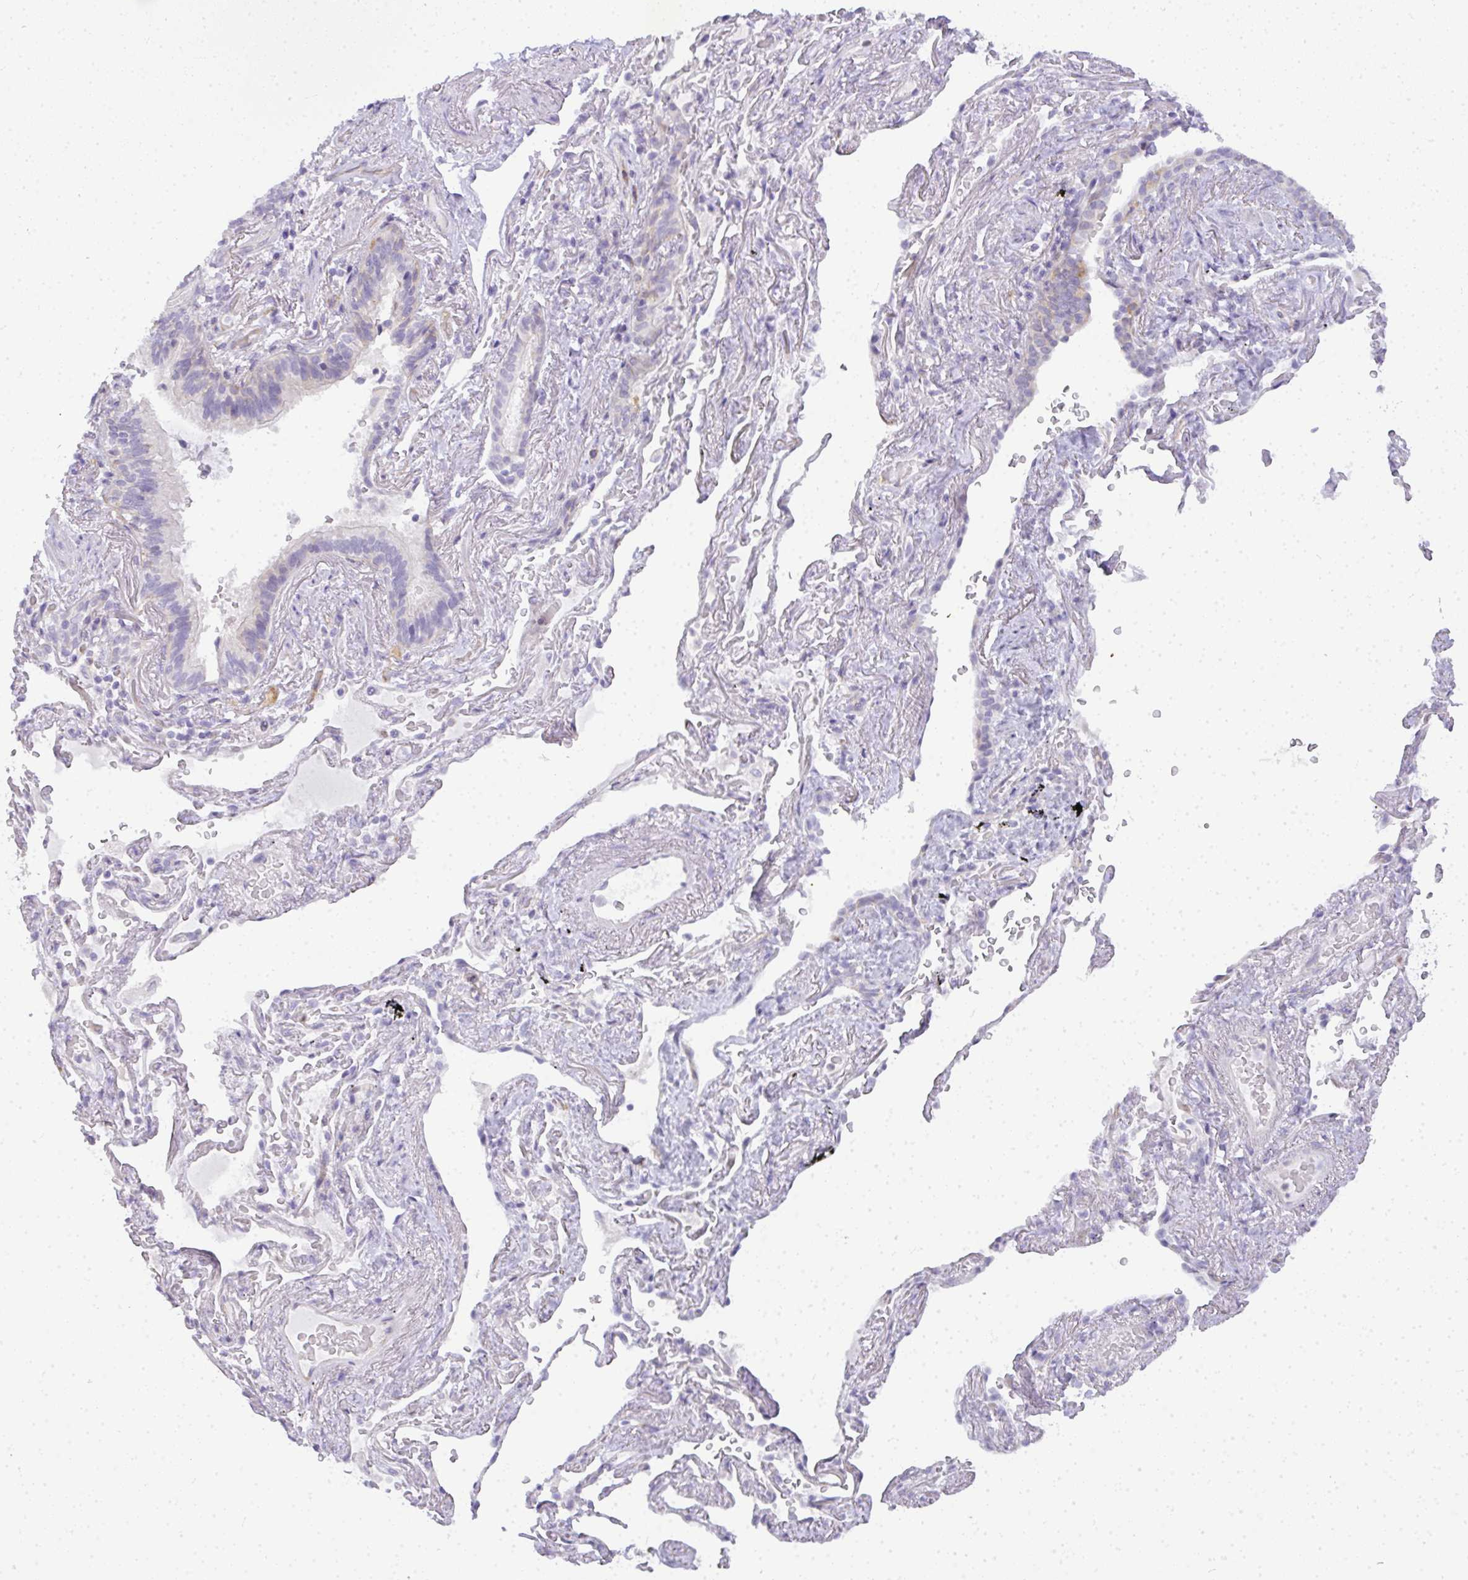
{"staining": {"intensity": "moderate", "quantity": "<25%", "location": "cytoplasmic/membranous"}, "tissue": "bronchus", "cell_type": "Respiratory epithelial cells", "image_type": "normal", "snomed": [{"axis": "morphology", "description": "Normal tissue, NOS"}, {"axis": "topography", "description": "Bronchus"}], "caption": "Bronchus stained with a brown dye exhibits moderate cytoplasmic/membranous positive staining in approximately <25% of respiratory epithelial cells.", "gene": "LIPE", "patient": {"sex": "male", "age": 70}}